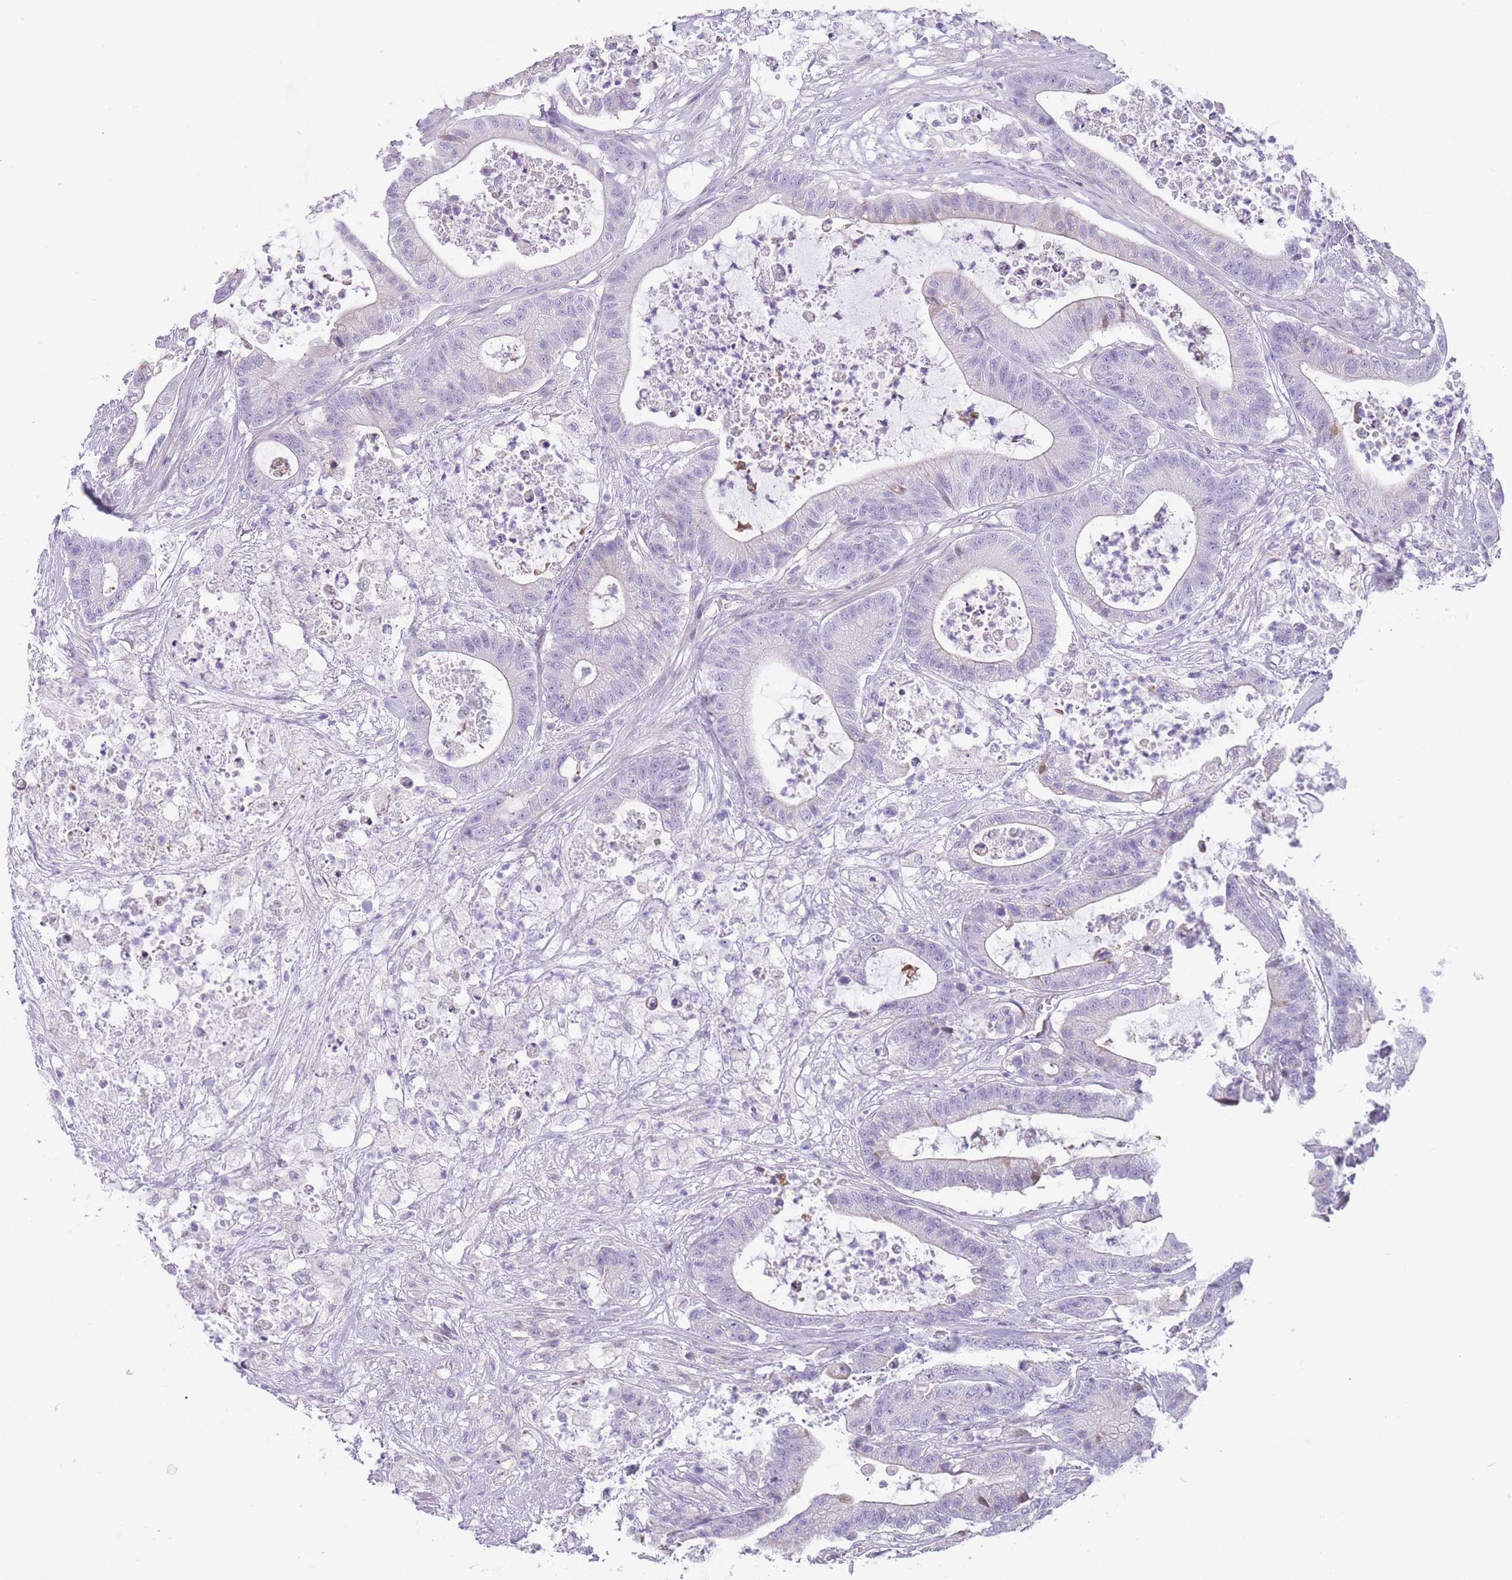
{"staining": {"intensity": "negative", "quantity": "none", "location": "none"}, "tissue": "colorectal cancer", "cell_type": "Tumor cells", "image_type": "cancer", "snomed": [{"axis": "morphology", "description": "Adenocarcinoma, NOS"}, {"axis": "topography", "description": "Colon"}], "caption": "Tumor cells show no significant protein staining in colorectal cancer.", "gene": "IMPG1", "patient": {"sex": "female", "age": 84}}